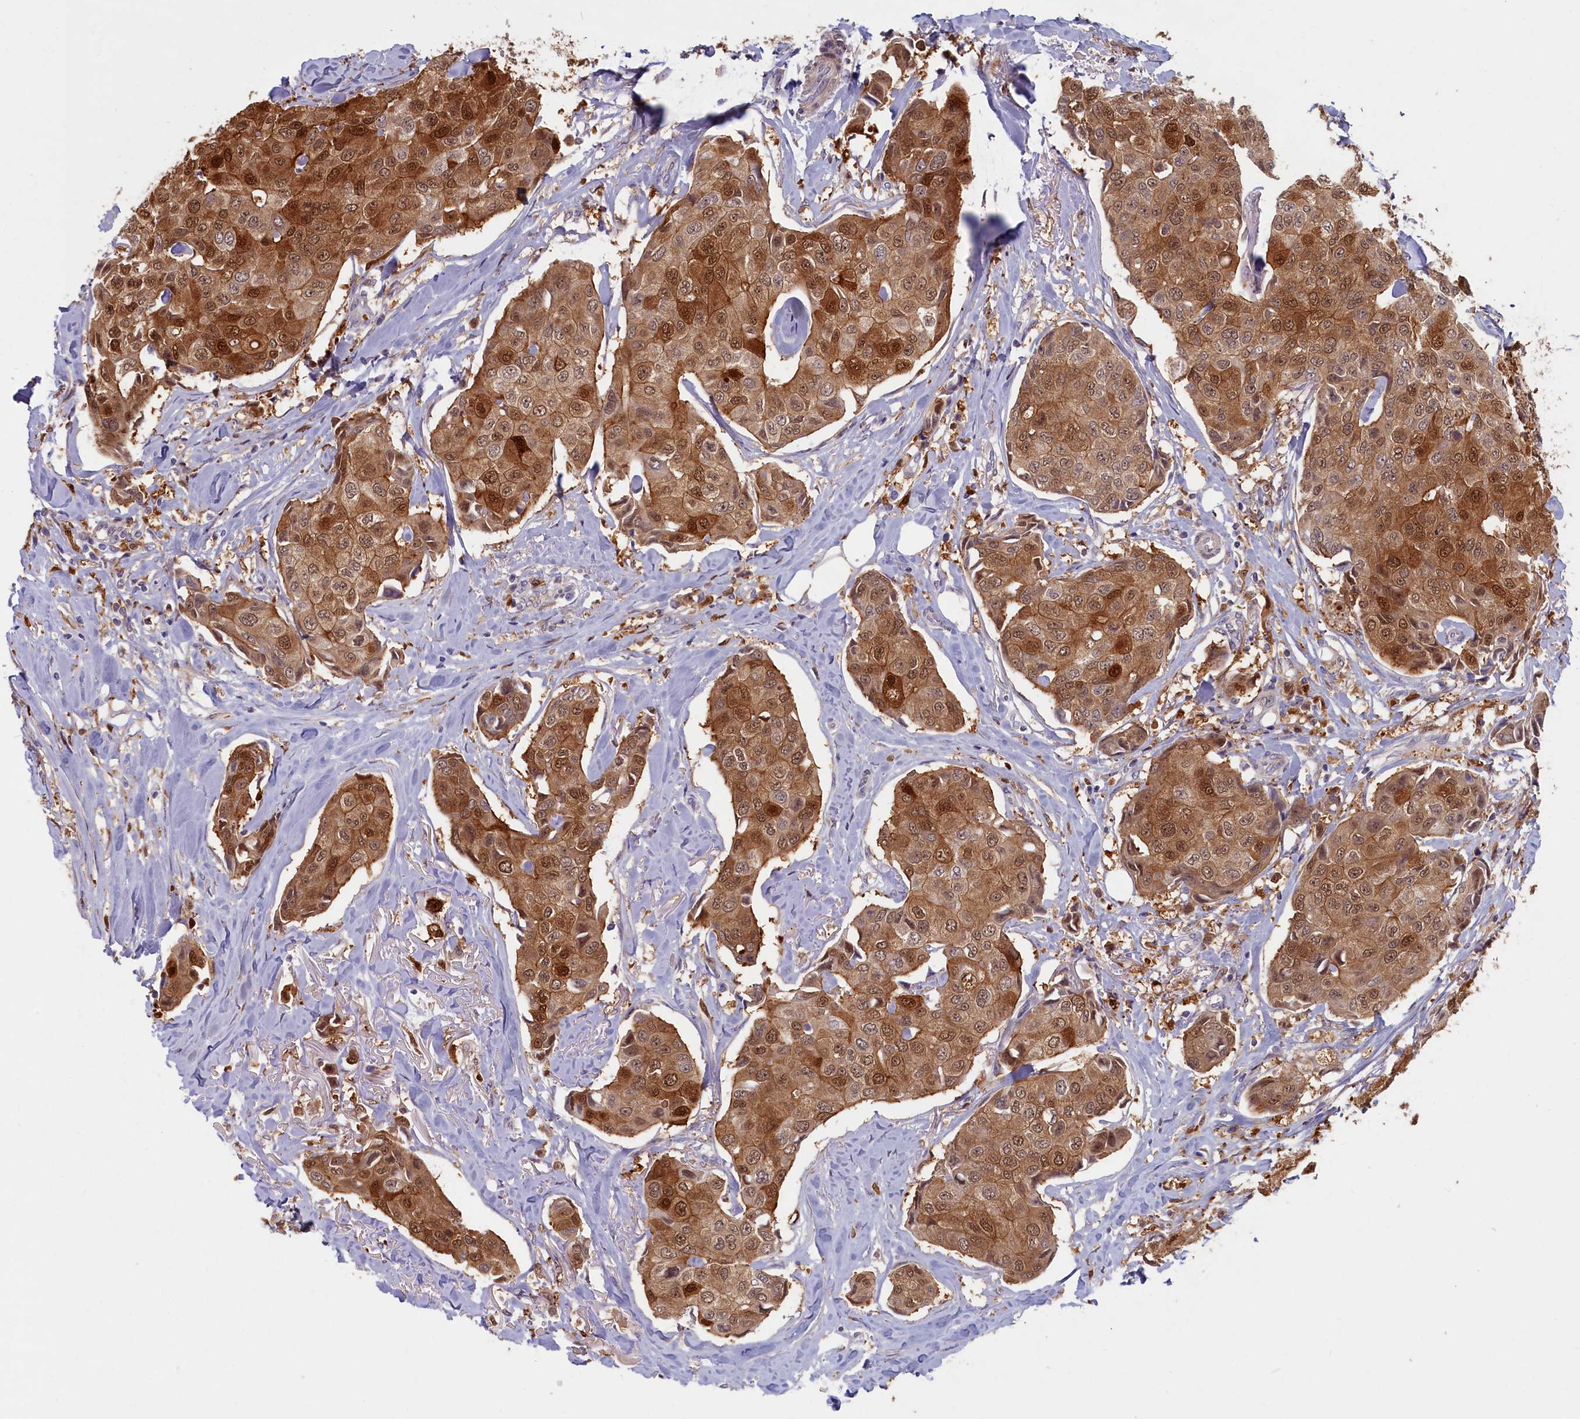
{"staining": {"intensity": "moderate", "quantity": ">75%", "location": "cytoplasmic/membranous,nuclear"}, "tissue": "breast cancer", "cell_type": "Tumor cells", "image_type": "cancer", "snomed": [{"axis": "morphology", "description": "Duct carcinoma"}, {"axis": "topography", "description": "Breast"}], "caption": "Human breast invasive ductal carcinoma stained with a protein marker shows moderate staining in tumor cells.", "gene": "BLVRB", "patient": {"sex": "female", "age": 80}}